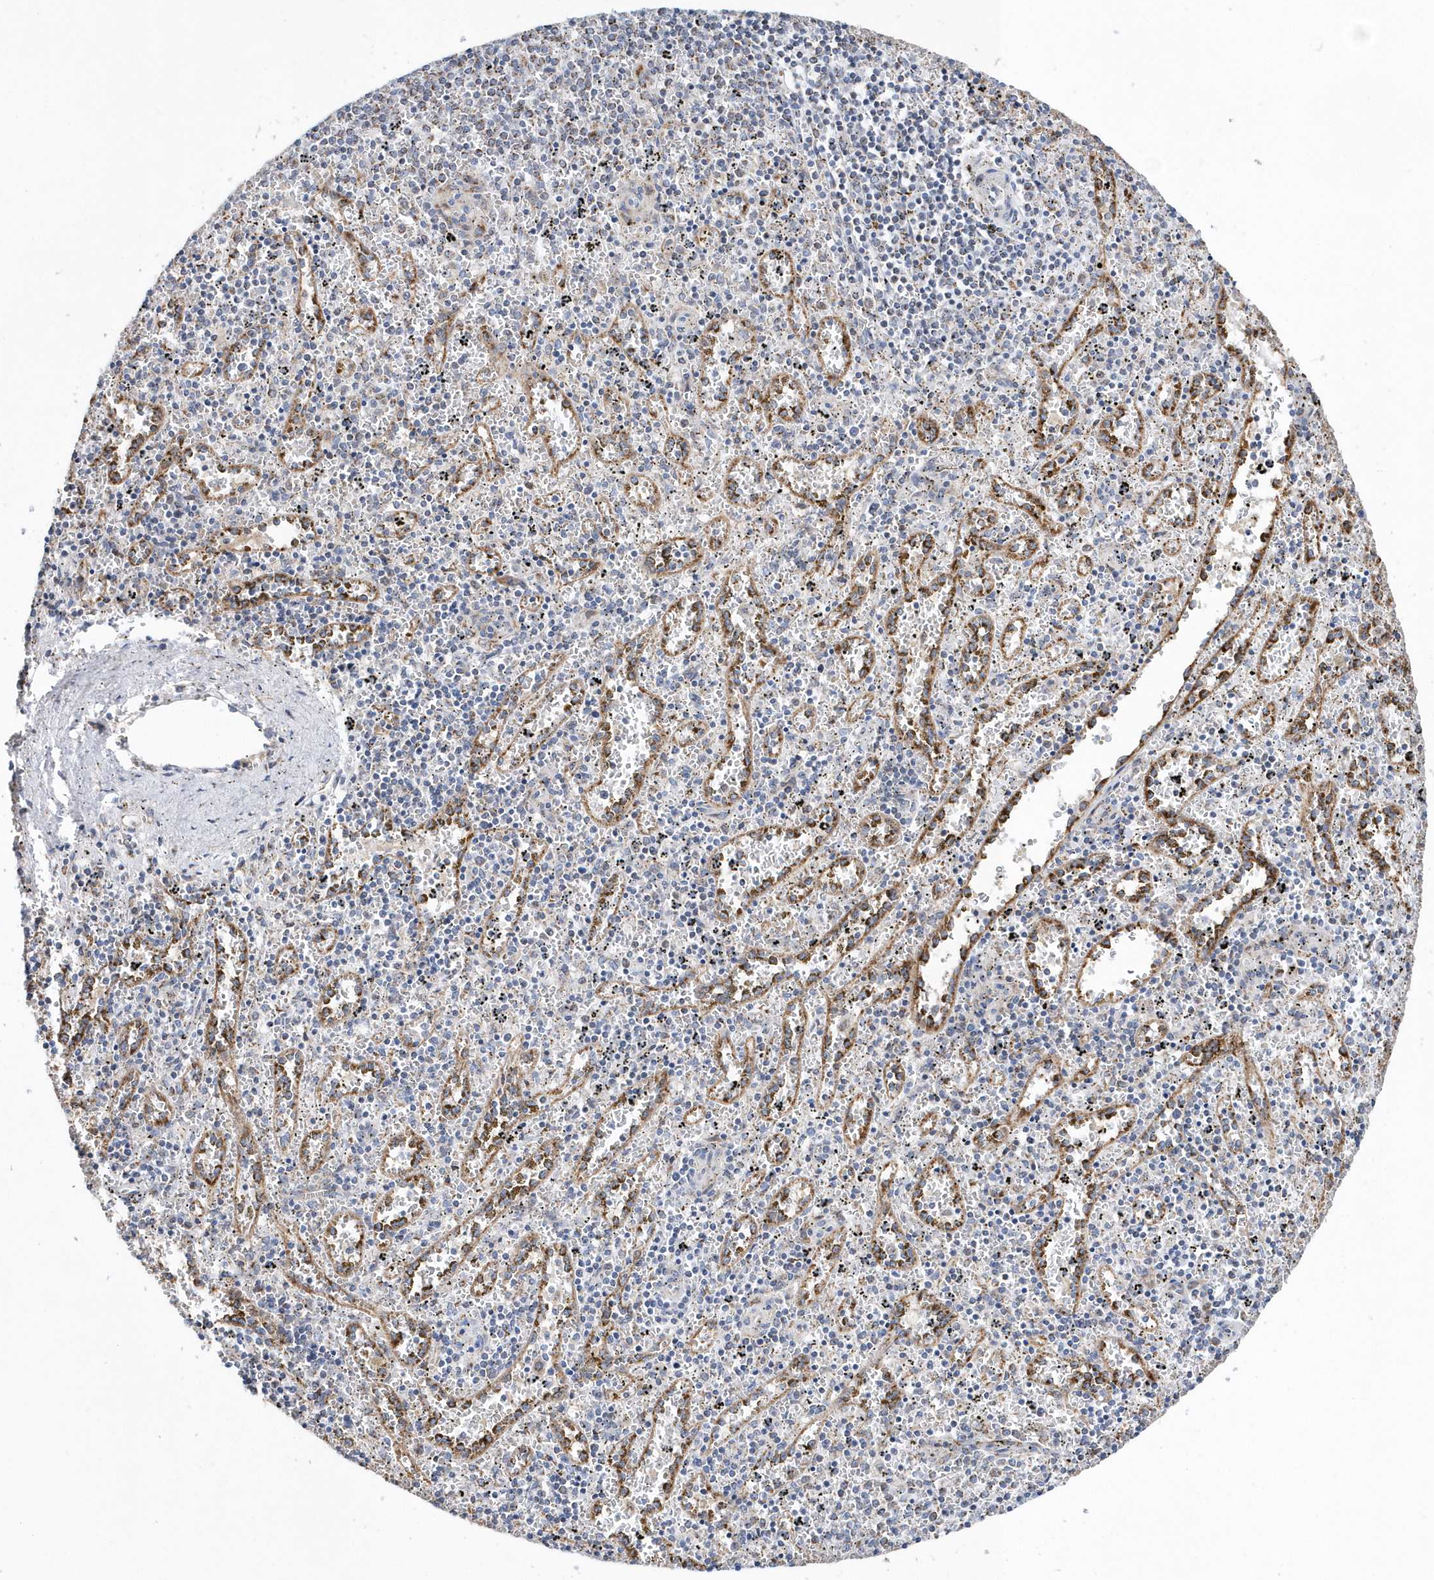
{"staining": {"intensity": "weak", "quantity": "<25%", "location": "cytoplasmic/membranous"}, "tissue": "spleen", "cell_type": "Cells in red pulp", "image_type": "normal", "snomed": [{"axis": "morphology", "description": "Normal tissue, NOS"}, {"axis": "topography", "description": "Spleen"}], "caption": "Cells in red pulp are negative for brown protein staining in benign spleen. The staining was performed using DAB to visualize the protein expression in brown, while the nuclei were stained in blue with hematoxylin (Magnification: 20x).", "gene": "SPATA5", "patient": {"sex": "male", "age": 11}}